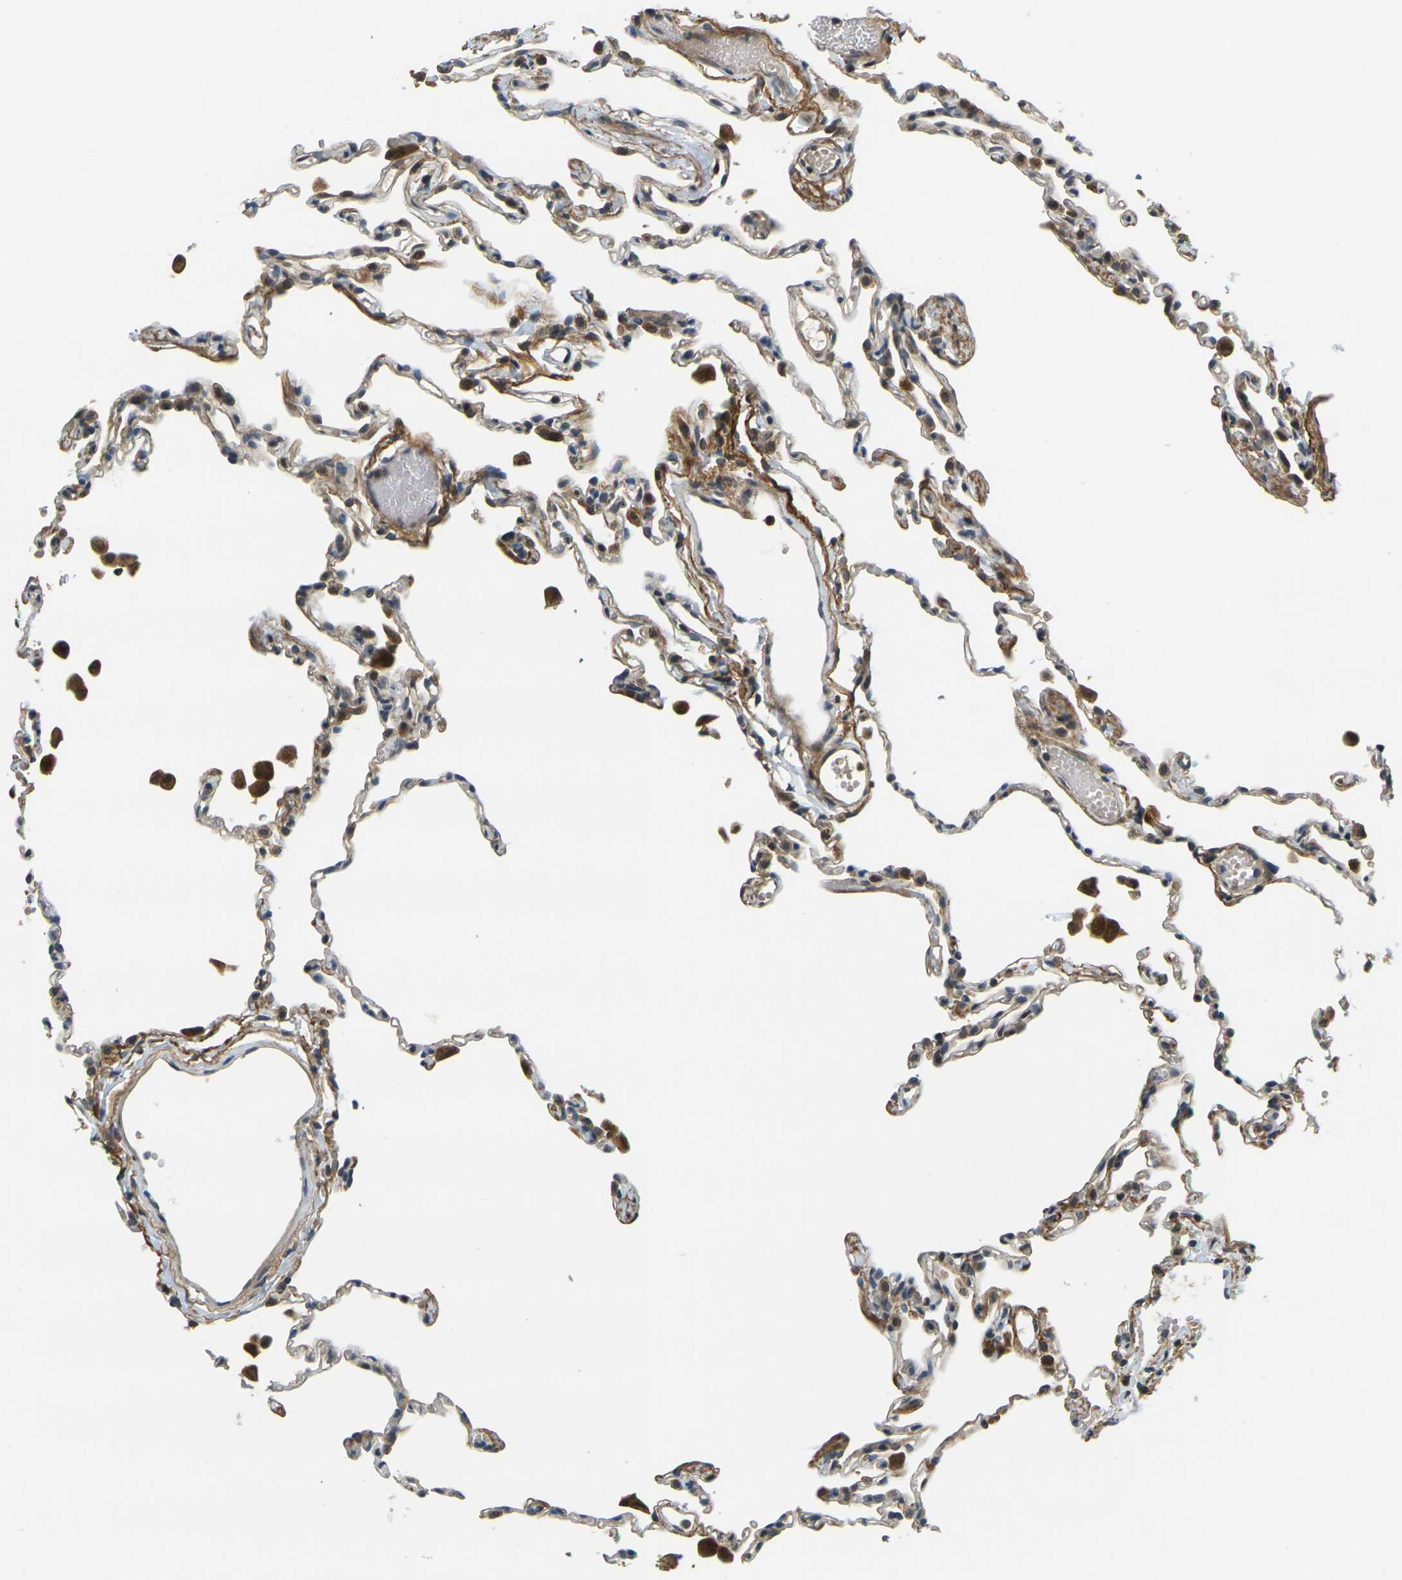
{"staining": {"intensity": "weak", "quantity": "<25%", "location": "cytoplasmic/membranous"}, "tissue": "lung", "cell_type": "Alveolar cells", "image_type": "normal", "snomed": [{"axis": "morphology", "description": "Normal tissue, NOS"}, {"axis": "topography", "description": "Lung"}], "caption": "IHC photomicrograph of unremarkable lung stained for a protein (brown), which displays no staining in alveolar cells. Nuclei are stained in blue.", "gene": "KLHL8", "patient": {"sex": "female", "age": 49}}